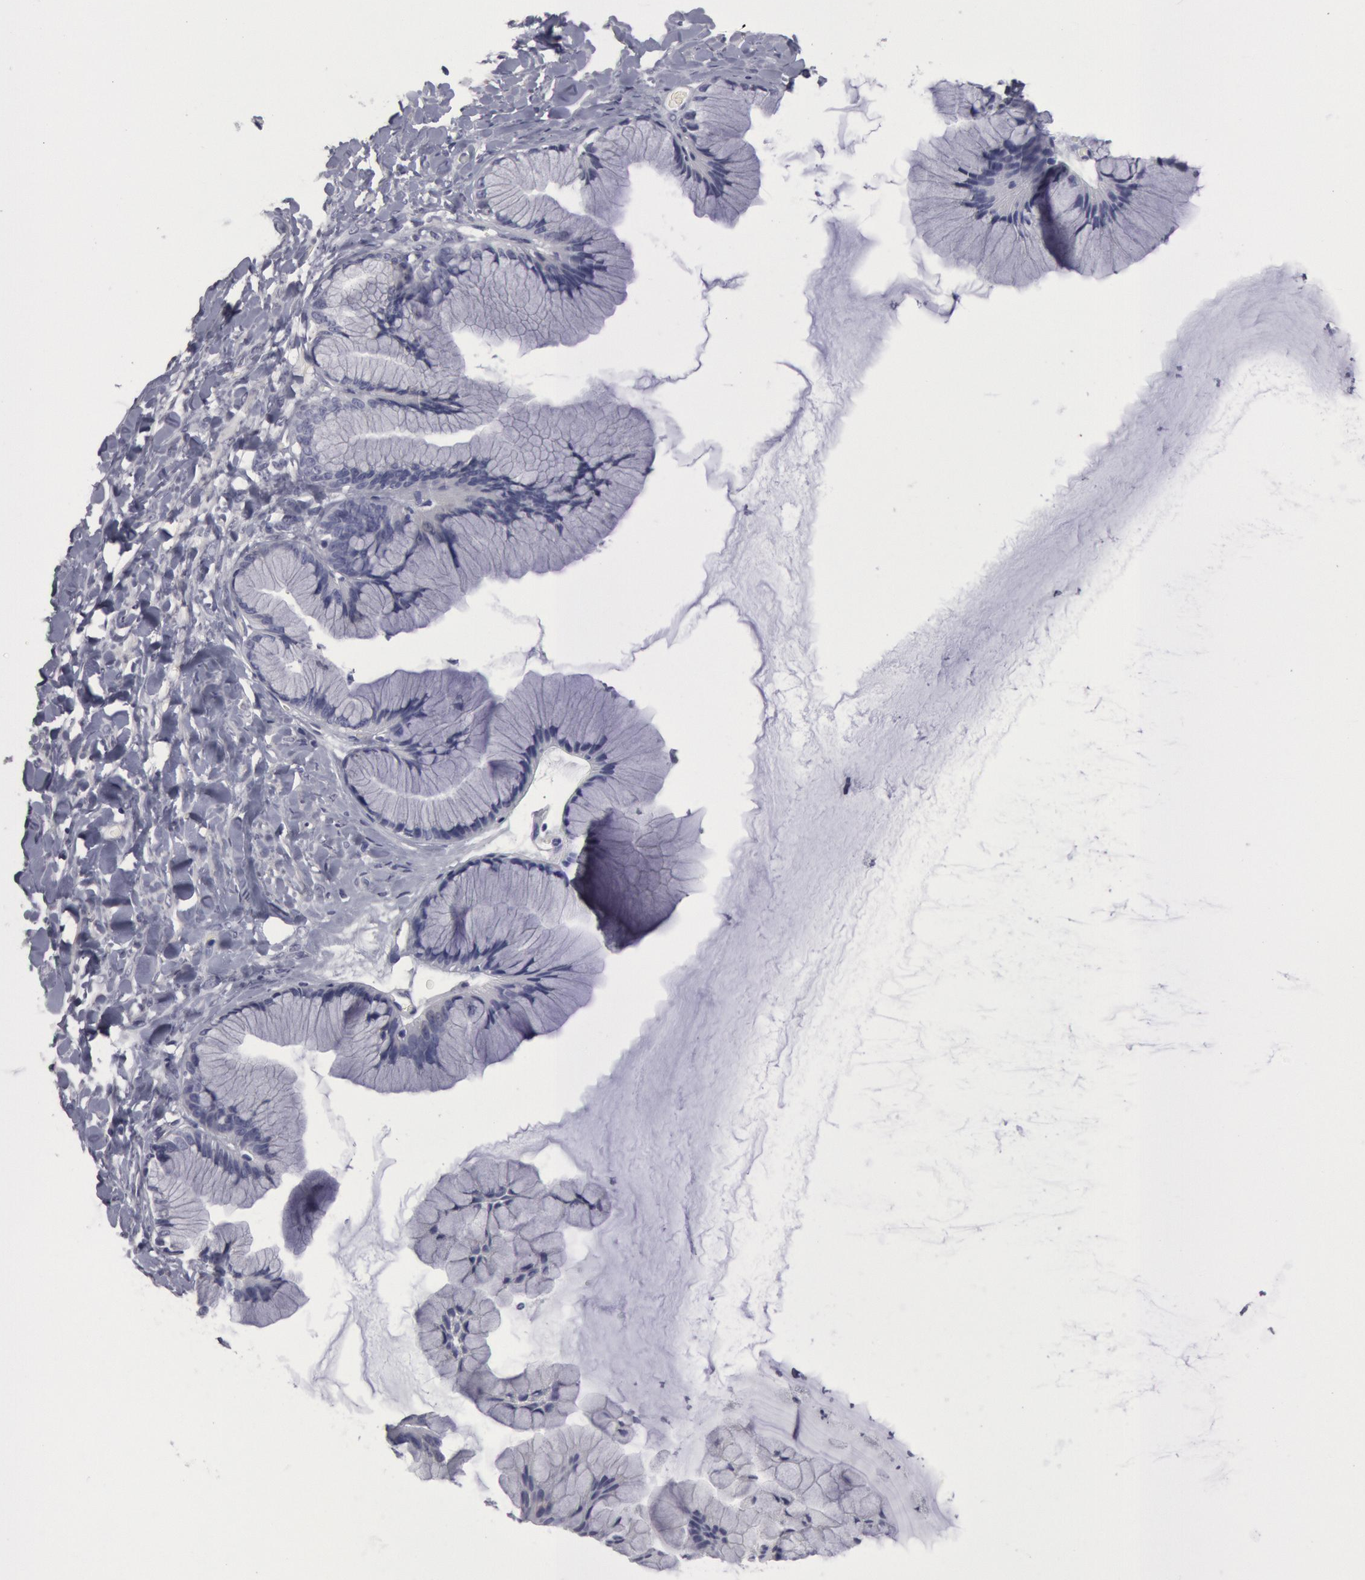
{"staining": {"intensity": "negative", "quantity": "none", "location": "none"}, "tissue": "ovarian cancer", "cell_type": "Tumor cells", "image_type": "cancer", "snomed": [{"axis": "morphology", "description": "Cystadenocarcinoma, mucinous, NOS"}, {"axis": "topography", "description": "Ovary"}], "caption": "An immunohistochemistry (IHC) histopathology image of ovarian cancer (mucinous cystadenocarcinoma) is shown. There is no staining in tumor cells of ovarian cancer (mucinous cystadenocarcinoma). (DAB (3,3'-diaminobenzidine) immunohistochemistry (IHC) with hematoxylin counter stain).", "gene": "FHL1", "patient": {"sex": "female", "age": 41}}